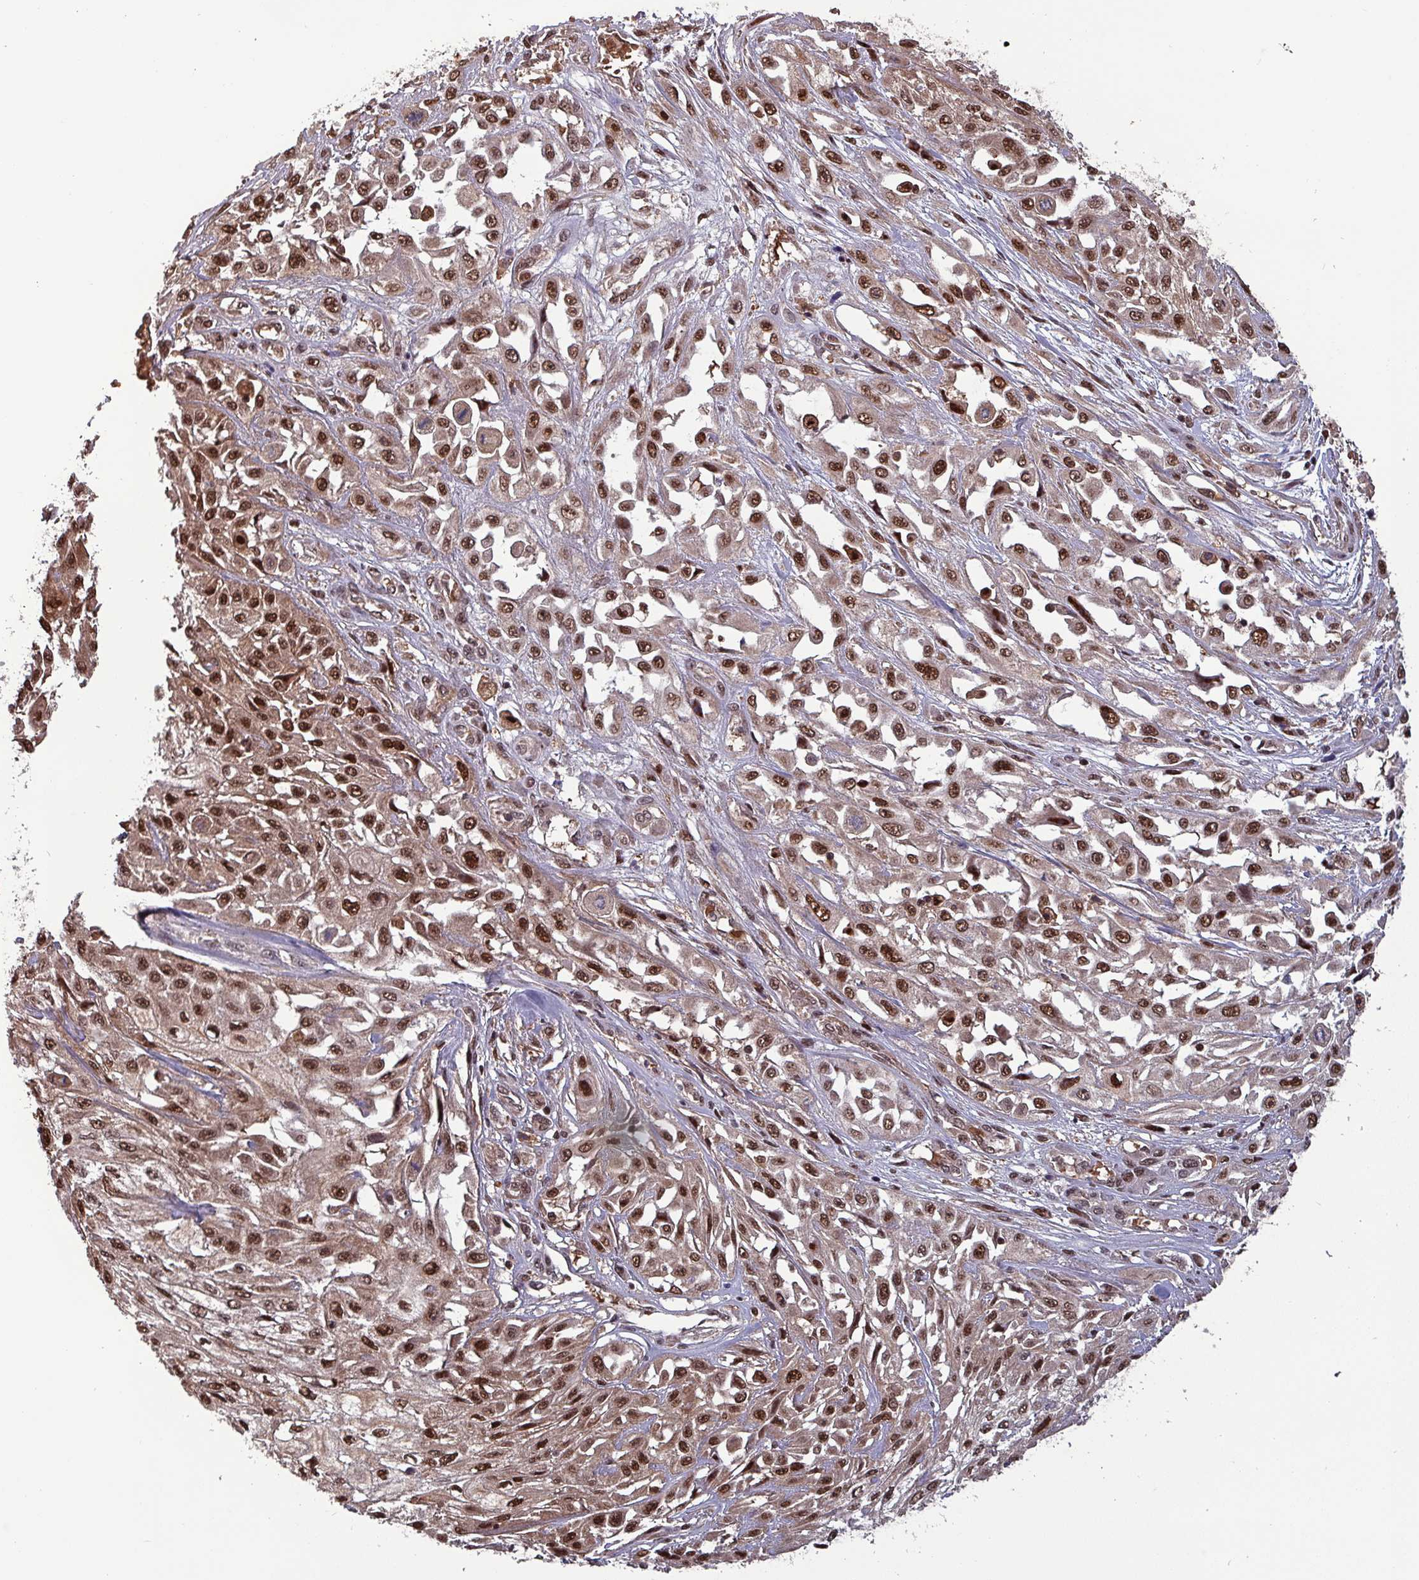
{"staining": {"intensity": "strong", "quantity": ">75%", "location": "nuclear"}, "tissue": "skin cancer", "cell_type": "Tumor cells", "image_type": "cancer", "snomed": [{"axis": "morphology", "description": "Squamous cell carcinoma, NOS"}, {"axis": "morphology", "description": "Squamous cell carcinoma, metastatic, NOS"}, {"axis": "topography", "description": "Skin"}, {"axis": "topography", "description": "Lymph node"}], "caption": "Human skin cancer (metastatic squamous cell carcinoma) stained with a brown dye exhibits strong nuclear positive expression in about >75% of tumor cells.", "gene": "PSMB8", "patient": {"sex": "male", "age": 75}}